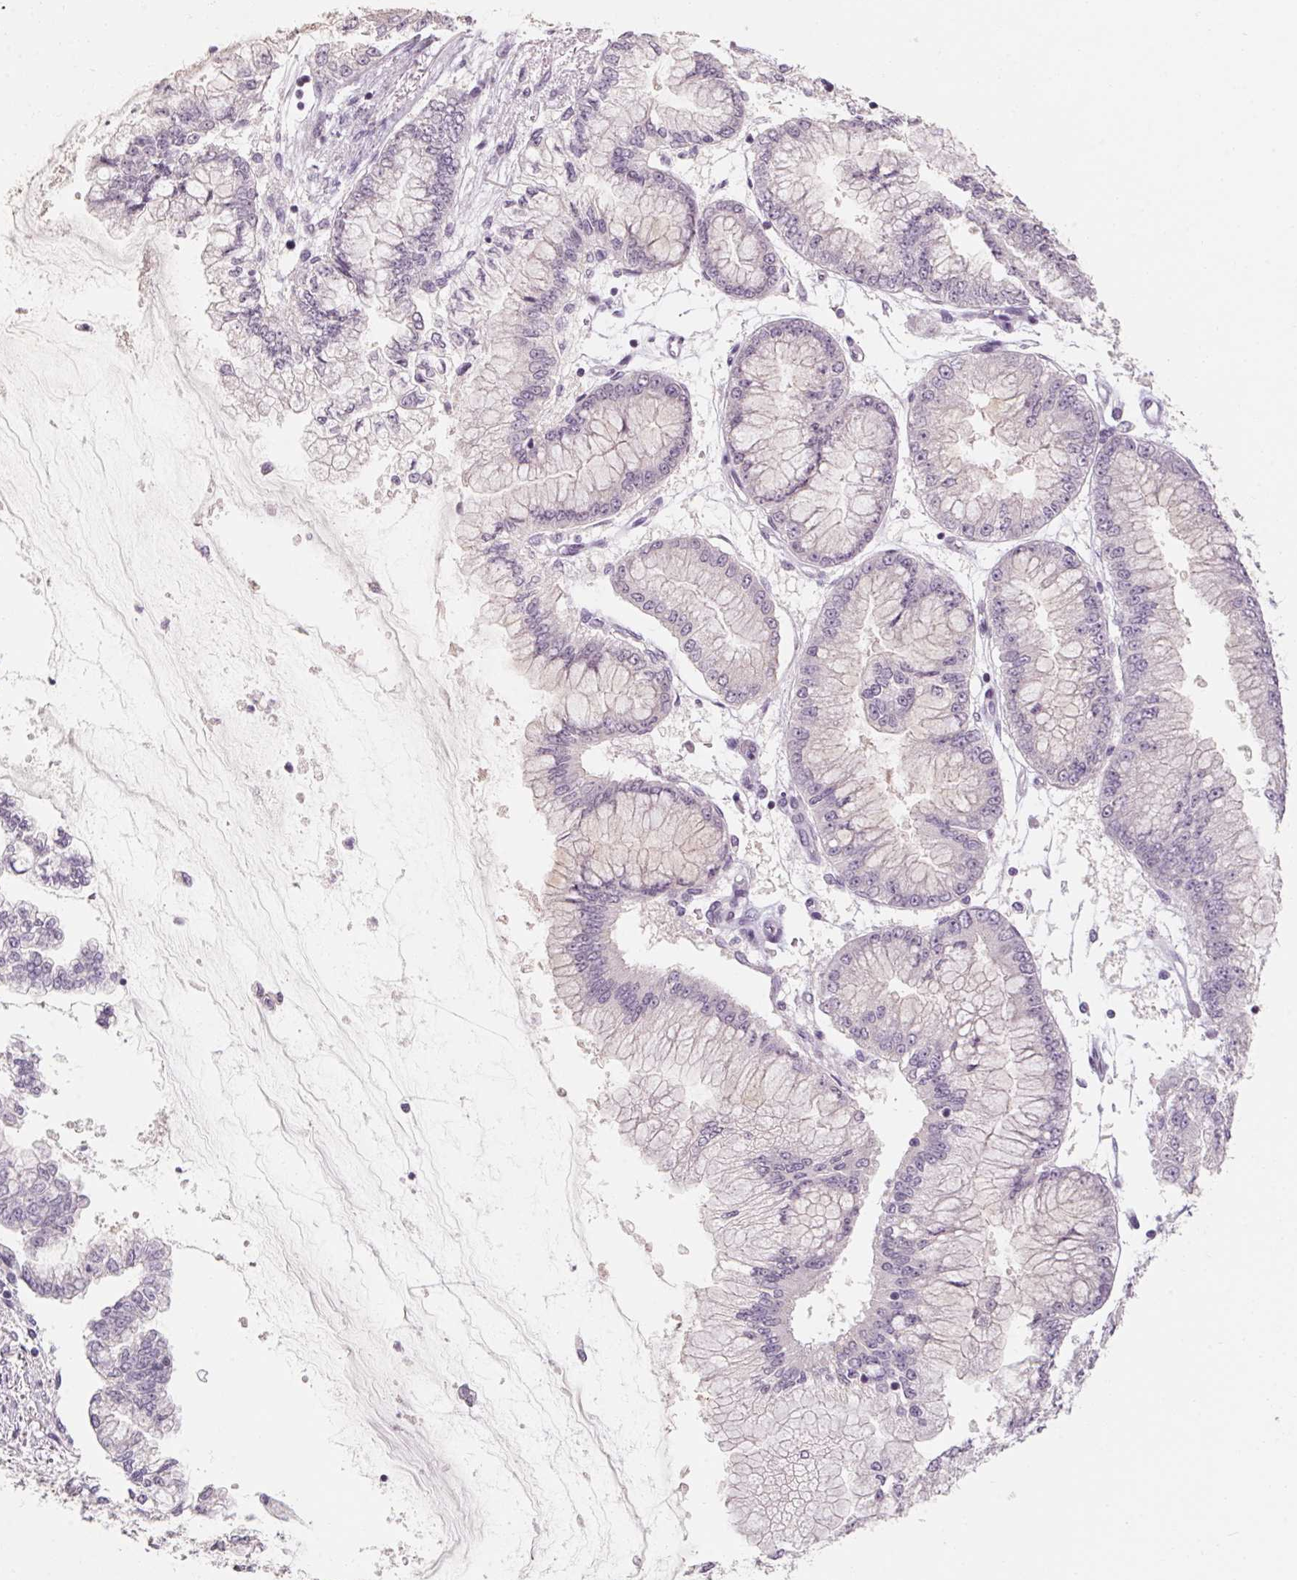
{"staining": {"intensity": "negative", "quantity": "none", "location": "none"}, "tissue": "stomach cancer", "cell_type": "Tumor cells", "image_type": "cancer", "snomed": [{"axis": "morphology", "description": "Adenocarcinoma, NOS"}, {"axis": "topography", "description": "Stomach, upper"}], "caption": "A photomicrograph of human adenocarcinoma (stomach) is negative for staining in tumor cells.", "gene": "CAPZA3", "patient": {"sex": "female", "age": 74}}